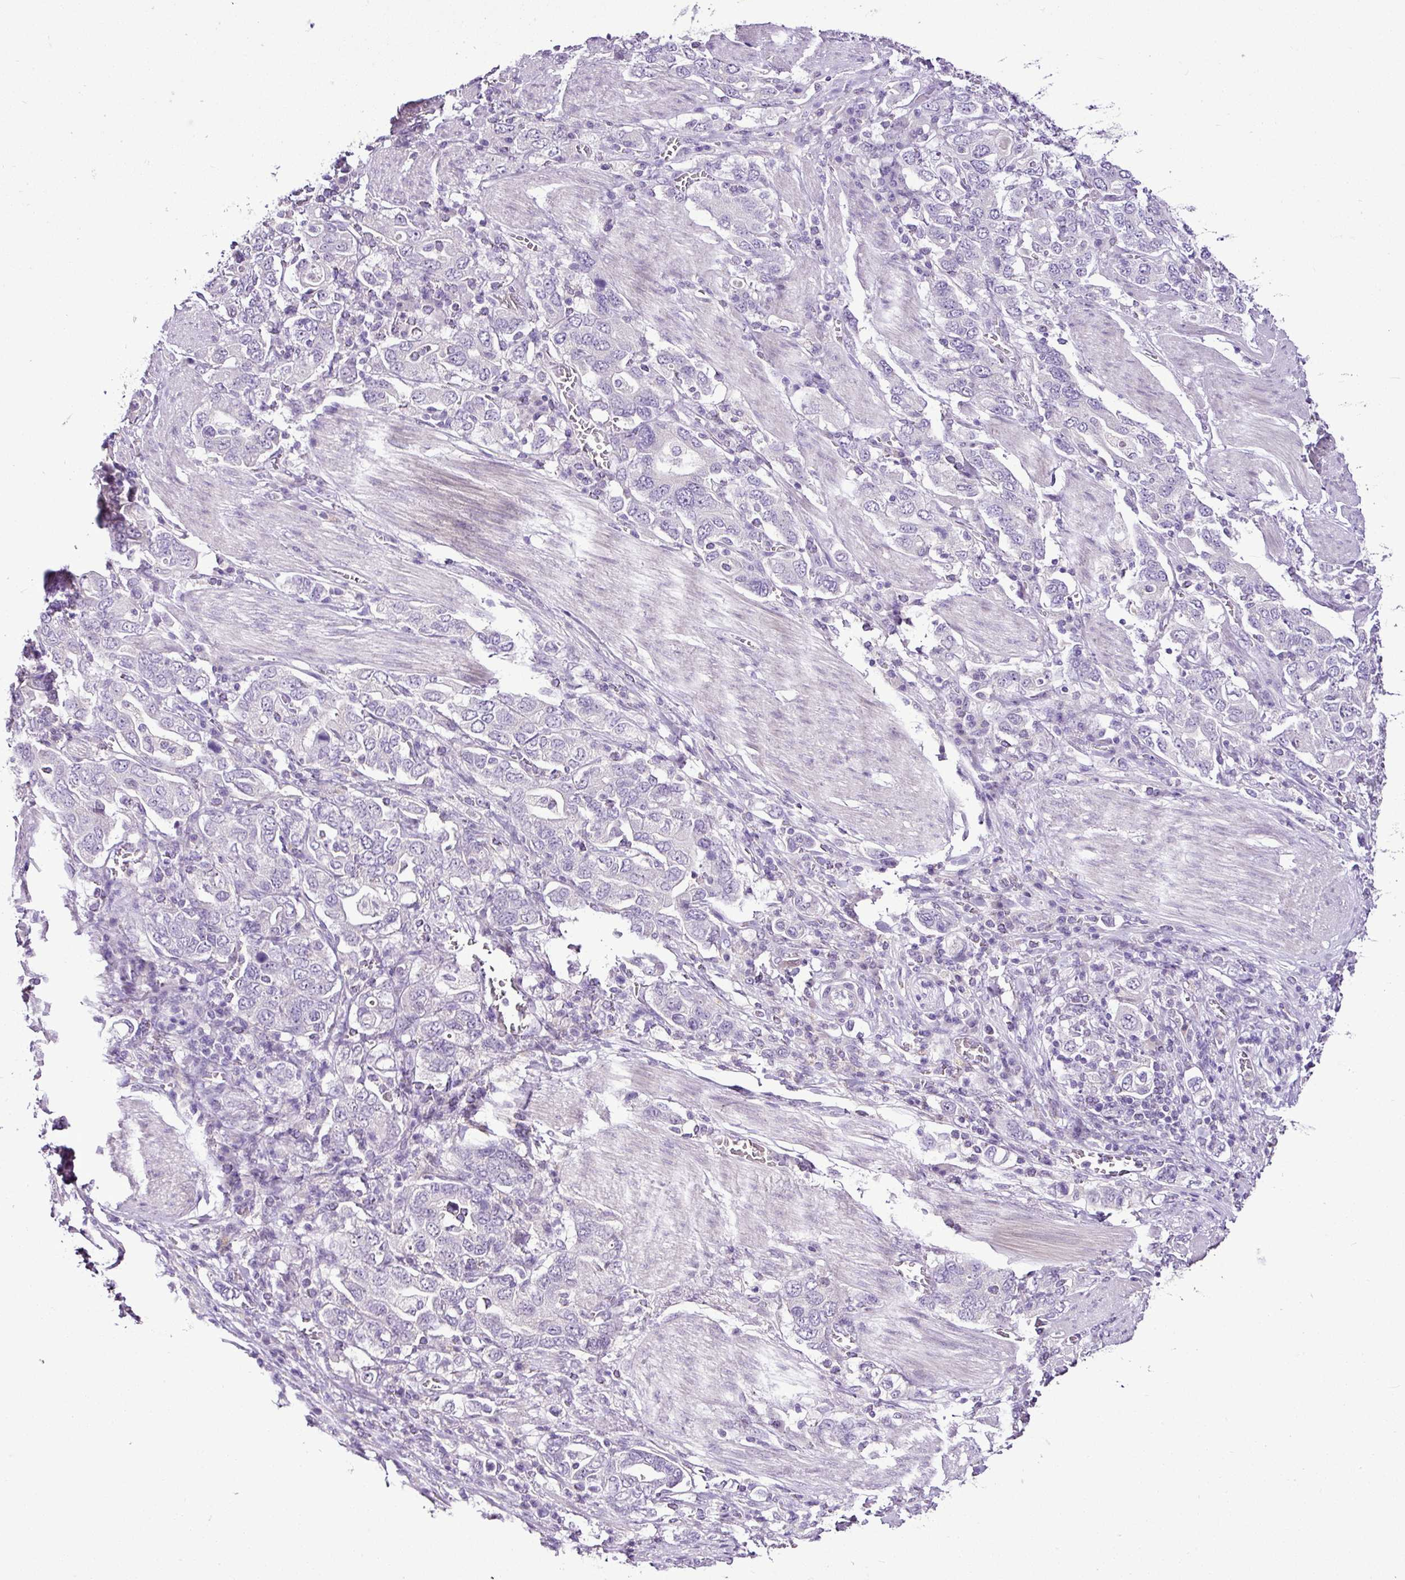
{"staining": {"intensity": "negative", "quantity": "none", "location": "none"}, "tissue": "stomach cancer", "cell_type": "Tumor cells", "image_type": "cancer", "snomed": [{"axis": "morphology", "description": "Adenocarcinoma, NOS"}, {"axis": "topography", "description": "Stomach, upper"}, {"axis": "topography", "description": "Stomach"}], "caption": "Tumor cells are negative for protein expression in human stomach cancer (adenocarcinoma).", "gene": "ESR1", "patient": {"sex": "male", "age": 62}}